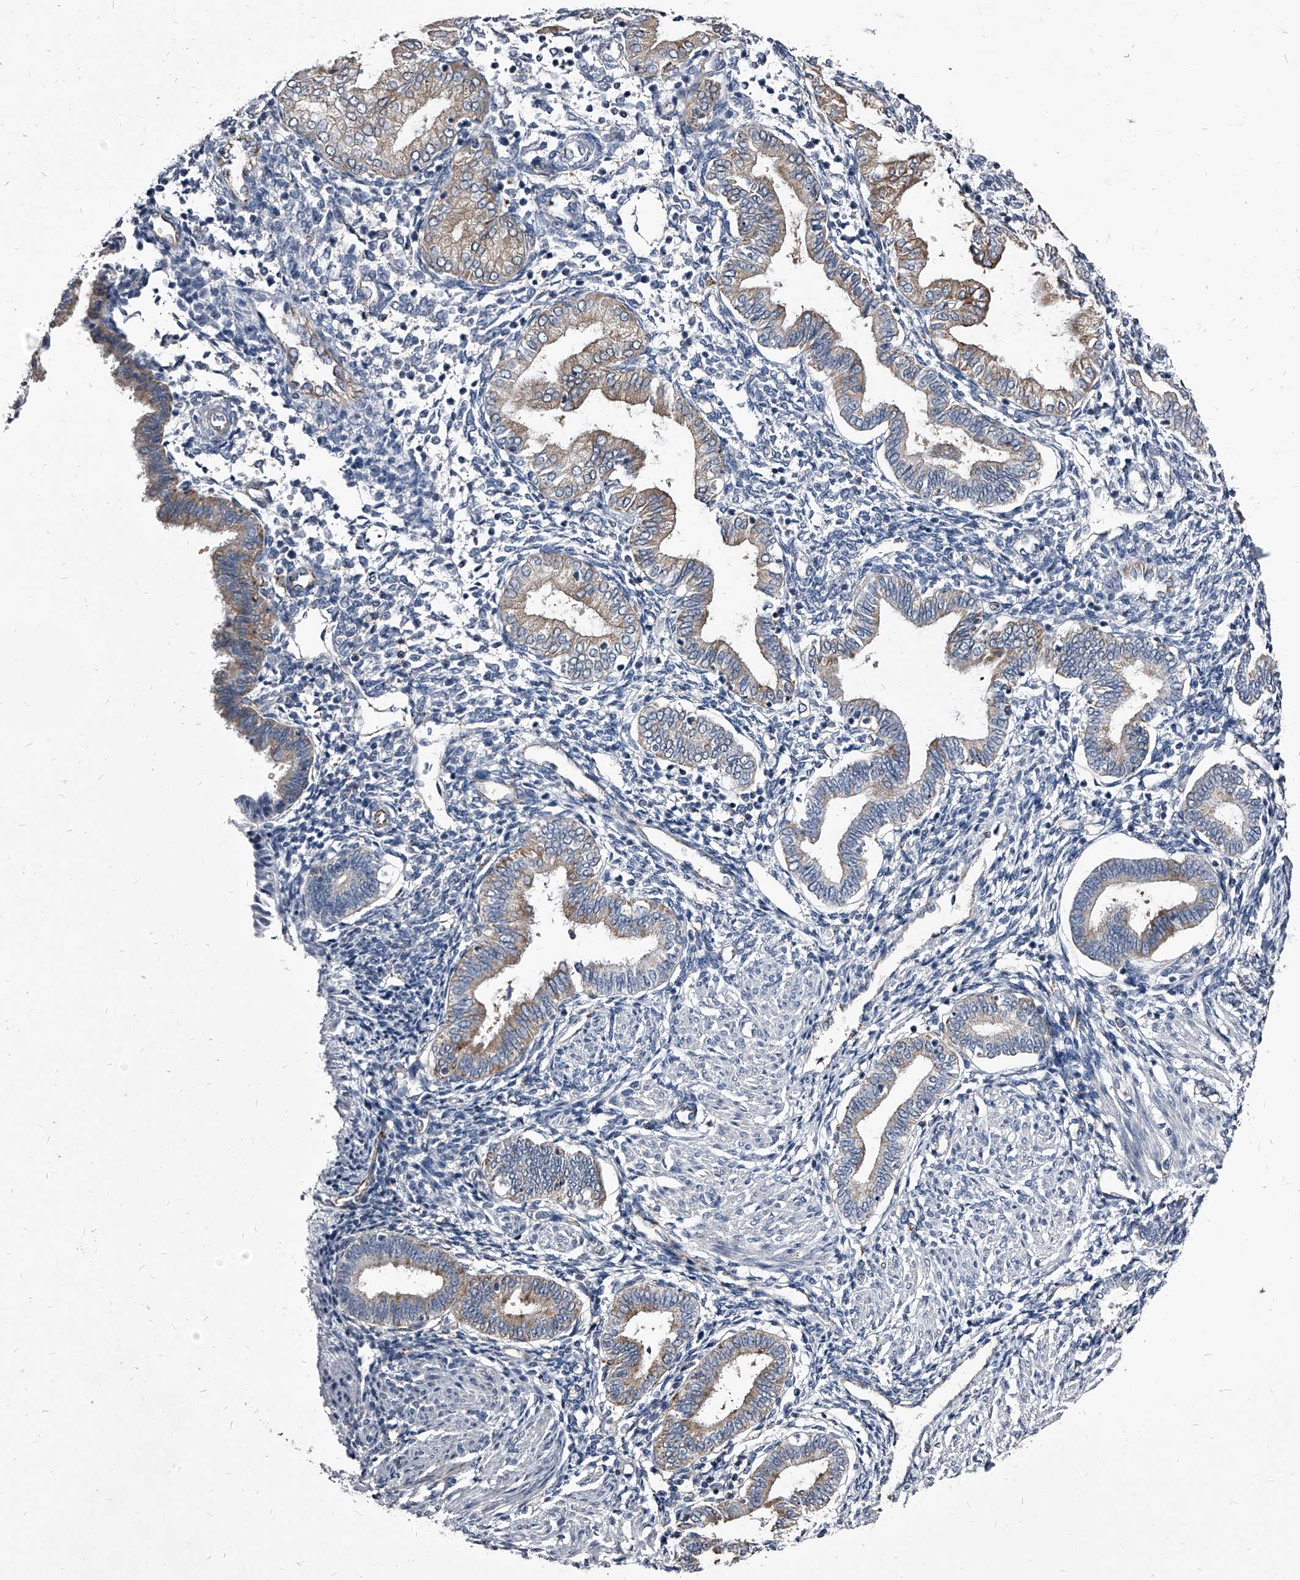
{"staining": {"intensity": "negative", "quantity": "none", "location": "none"}, "tissue": "endometrium", "cell_type": "Cells in endometrial stroma", "image_type": "normal", "snomed": [{"axis": "morphology", "description": "Normal tissue, NOS"}, {"axis": "topography", "description": "Endometrium"}], "caption": "The IHC photomicrograph has no significant staining in cells in endometrial stroma of endometrium.", "gene": "PGLYRP3", "patient": {"sex": "female", "age": 53}}